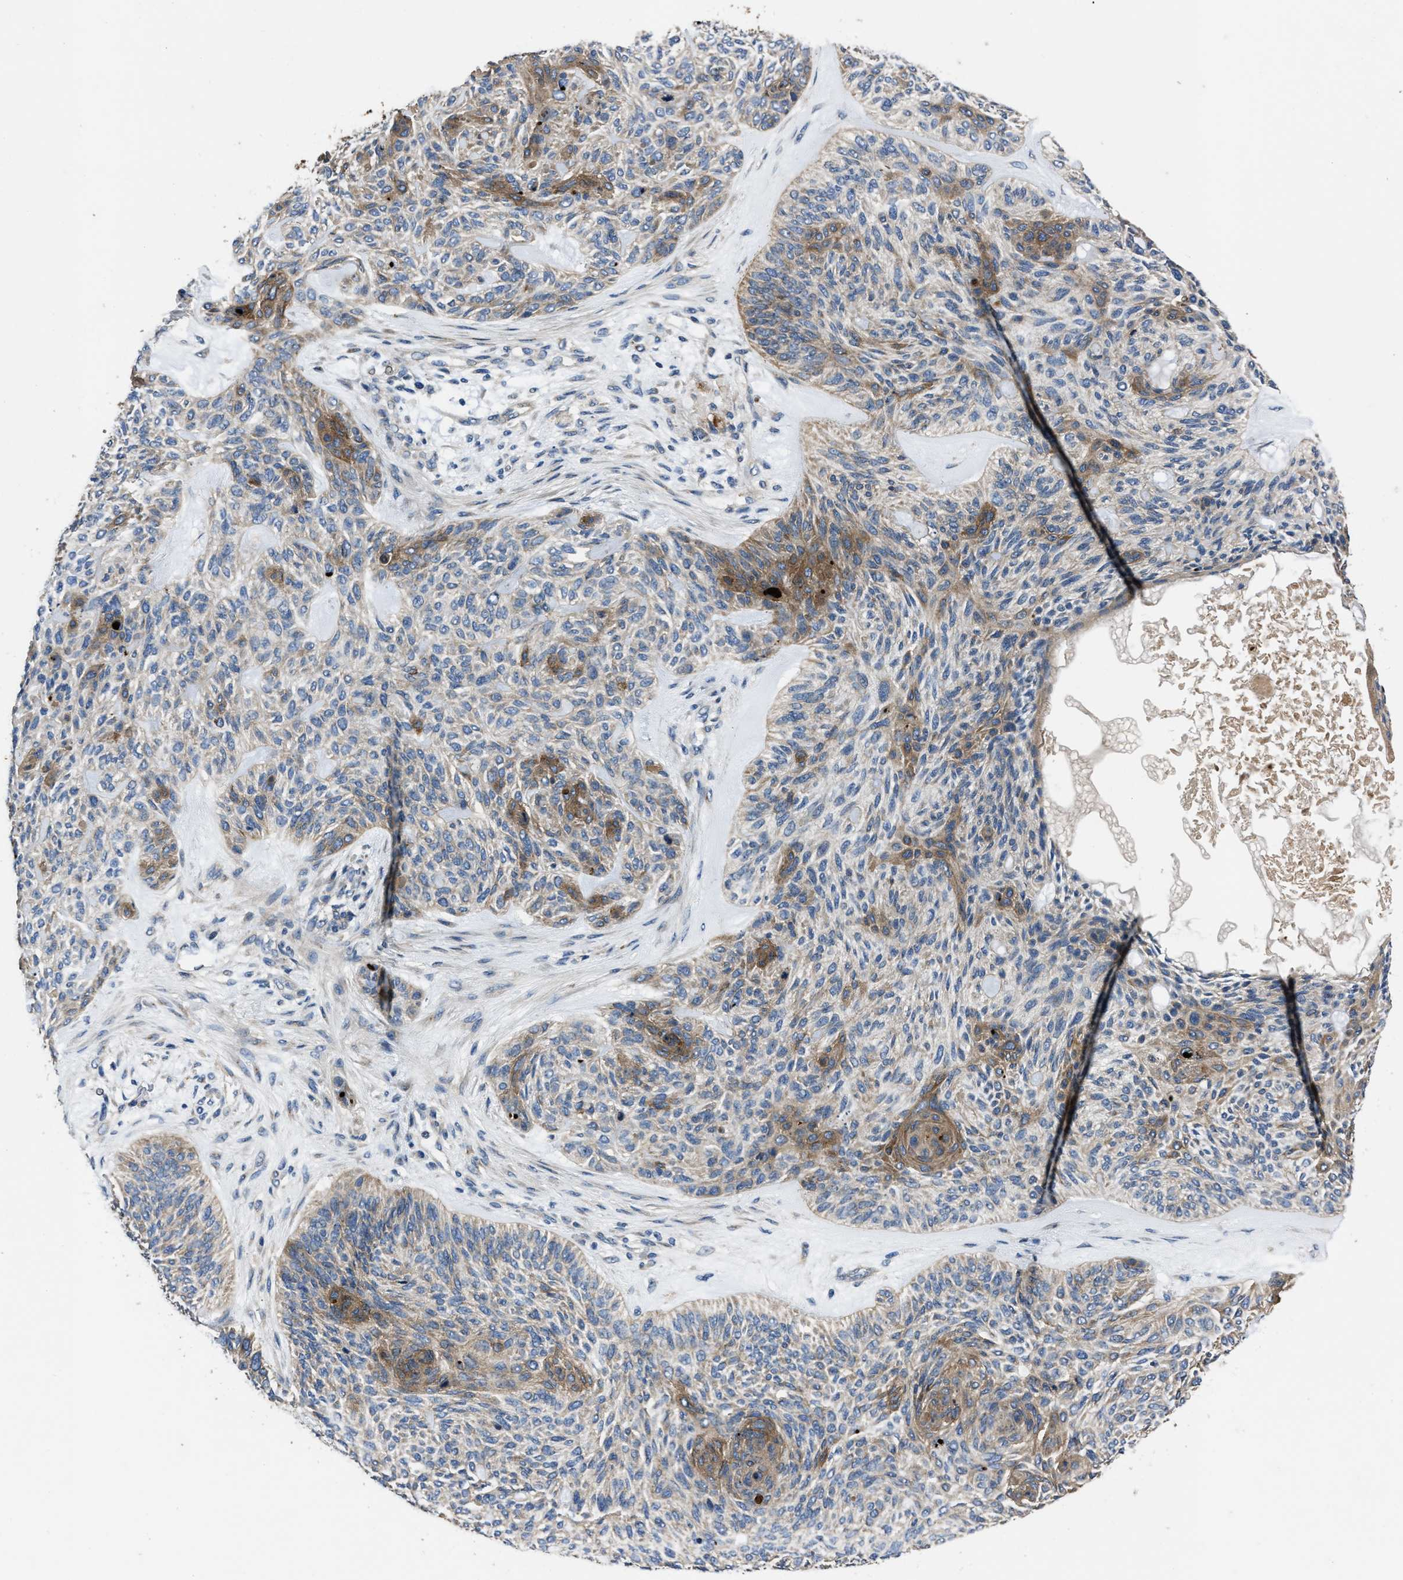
{"staining": {"intensity": "moderate", "quantity": "25%-75%", "location": "cytoplasmic/membranous"}, "tissue": "skin cancer", "cell_type": "Tumor cells", "image_type": "cancer", "snomed": [{"axis": "morphology", "description": "Basal cell carcinoma"}, {"axis": "topography", "description": "Skin"}], "caption": "This is an image of IHC staining of skin cancer, which shows moderate expression in the cytoplasmic/membranous of tumor cells.", "gene": "ERC1", "patient": {"sex": "male", "age": 55}}